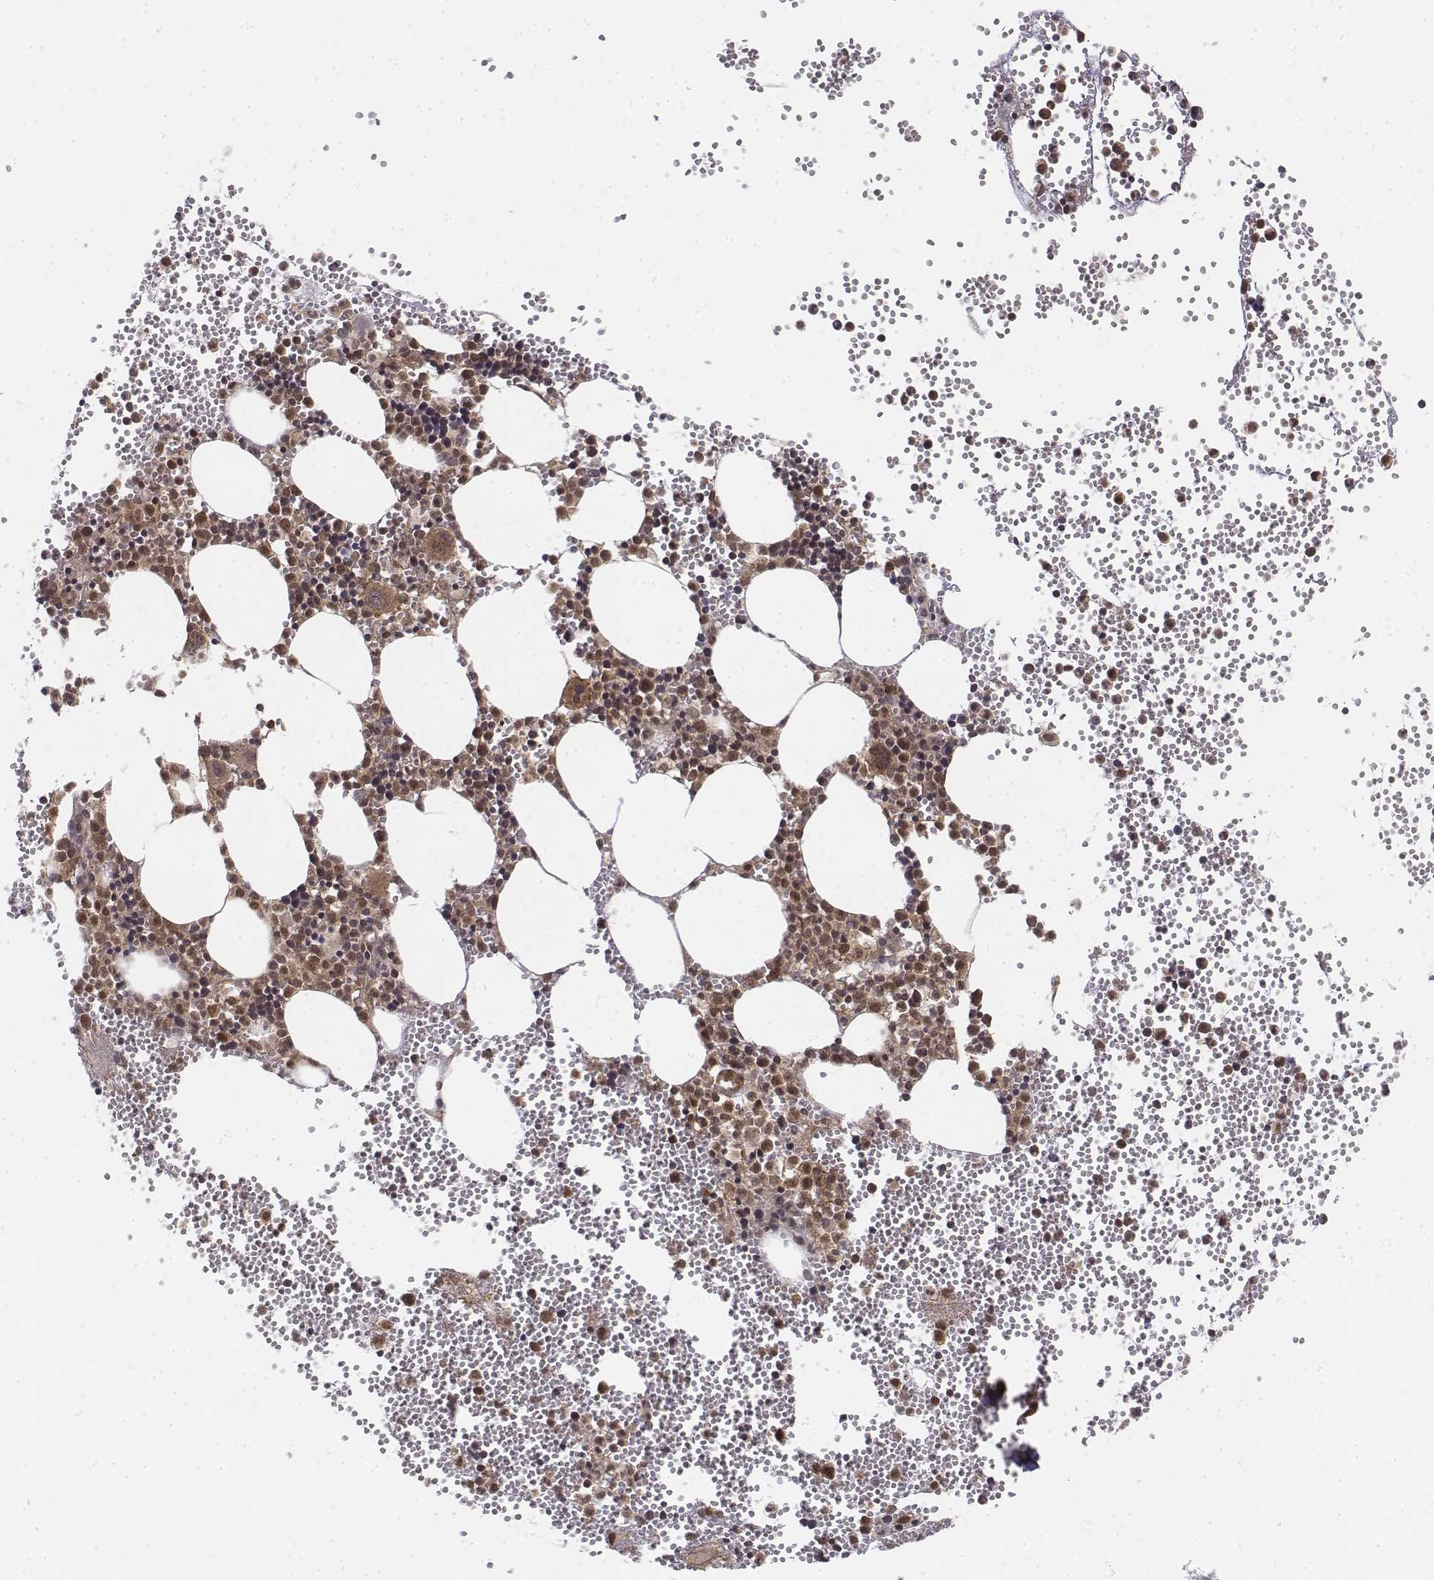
{"staining": {"intensity": "strong", "quantity": ">75%", "location": "cytoplasmic/membranous,nuclear"}, "tissue": "bone marrow", "cell_type": "Hematopoietic cells", "image_type": "normal", "snomed": [{"axis": "morphology", "description": "Normal tissue, NOS"}, {"axis": "topography", "description": "Bone marrow"}], "caption": "Strong cytoplasmic/membranous,nuclear protein staining is seen in approximately >75% of hematopoietic cells in bone marrow. The staining is performed using DAB brown chromogen to label protein expression. The nuclei are counter-stained blue using hematoxylin.", "gene": "ZFYVE19", "patient": {"sex": "male", "age": 89}}